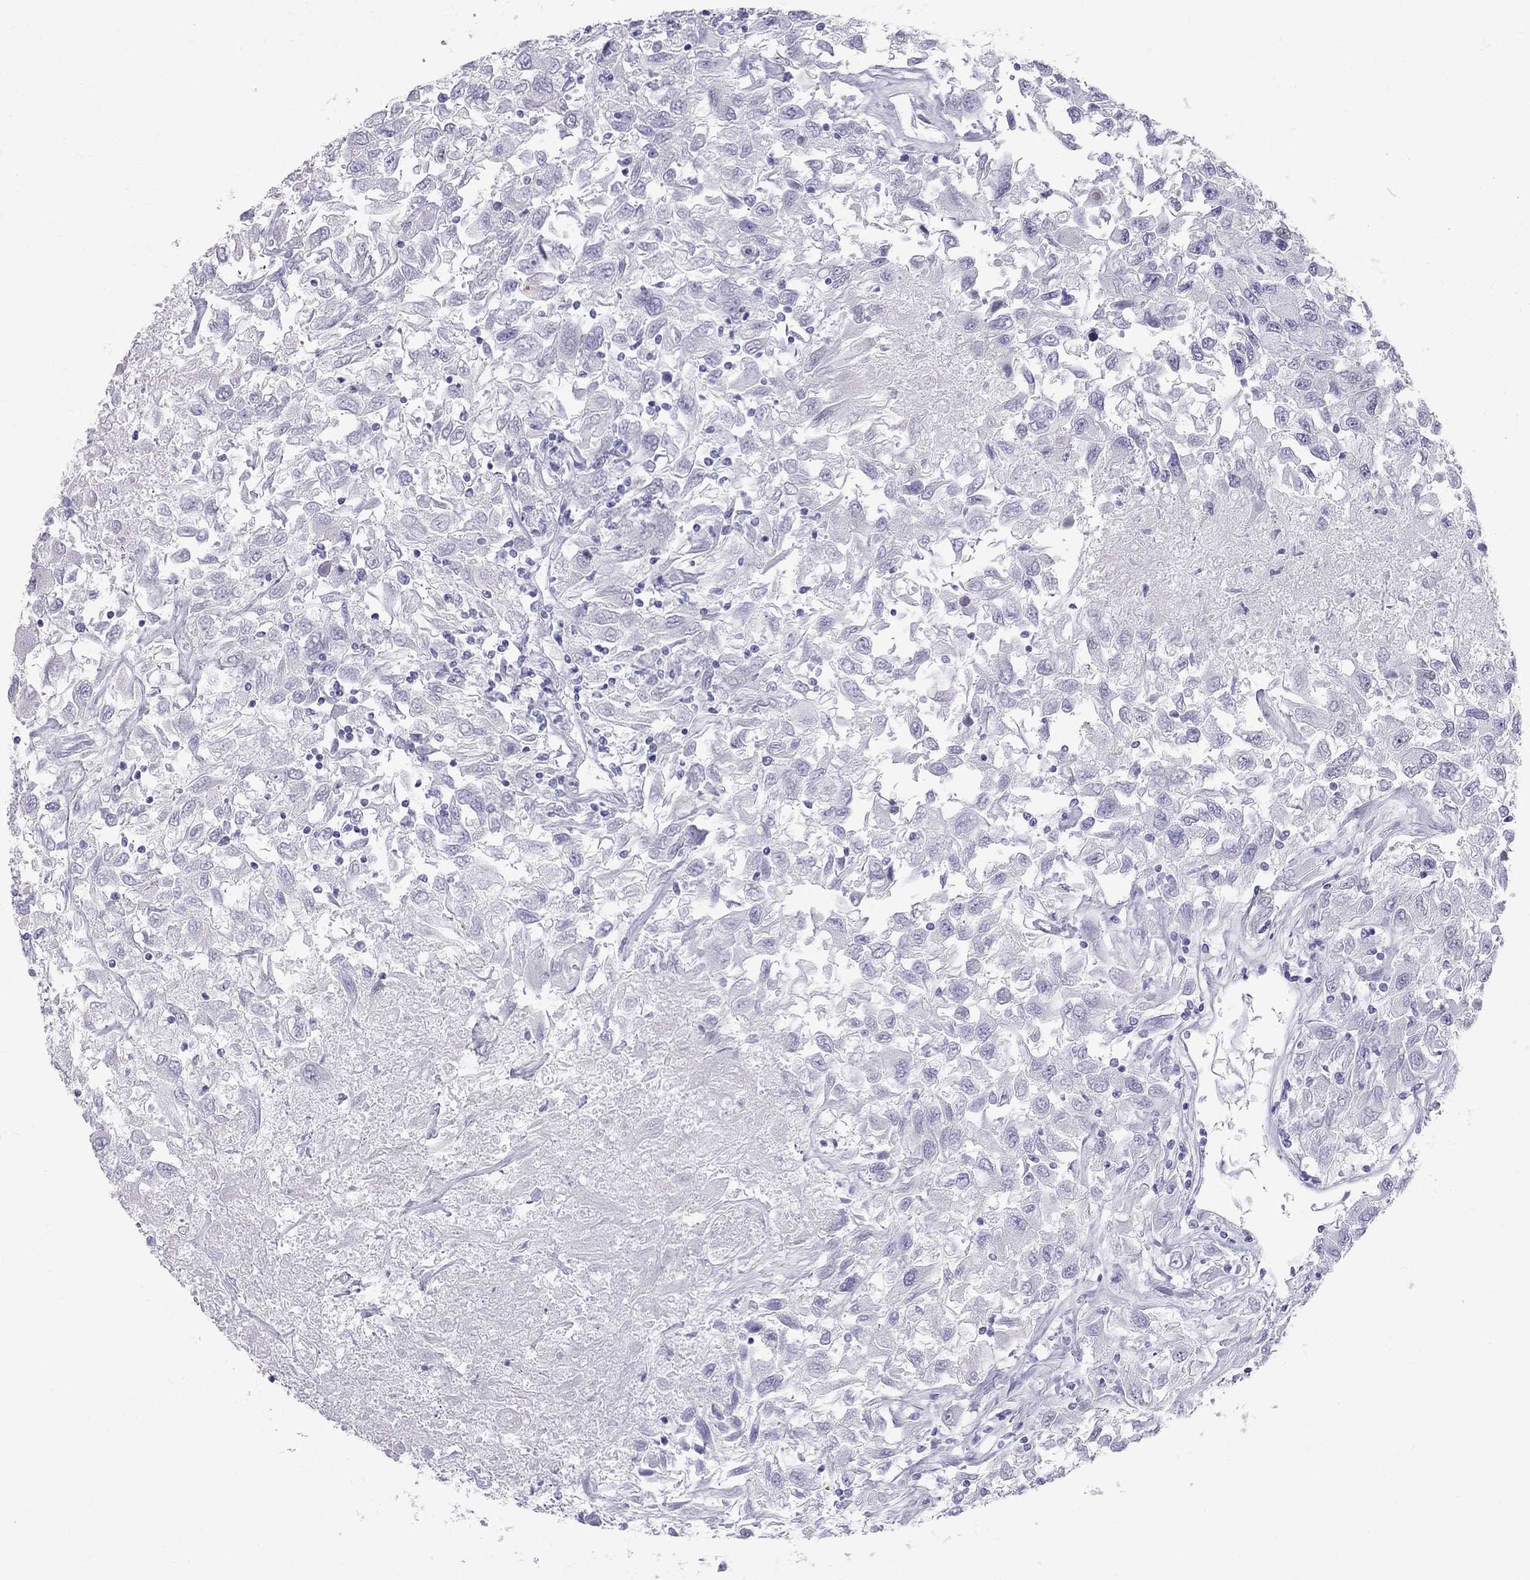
{"staining": {"intensity": "negative", "quantity": "none", "location": "none"}, "tissue": "renal cancer", "cell_type": "Tumor cells", "image_type": "cancer", "snomed": [{"axis": "morphology", "description": "Adenocarcinoma, NOS"}, {"axis": "topography", "description": "Kidney"}], "caption": "Immunohistochemical staining of human renal cancer (adenocarcinoma) demonstrates no significant staining in tumor cells.", "gene": "MUC15", "patient": {"sex": "female", "age": 76}}